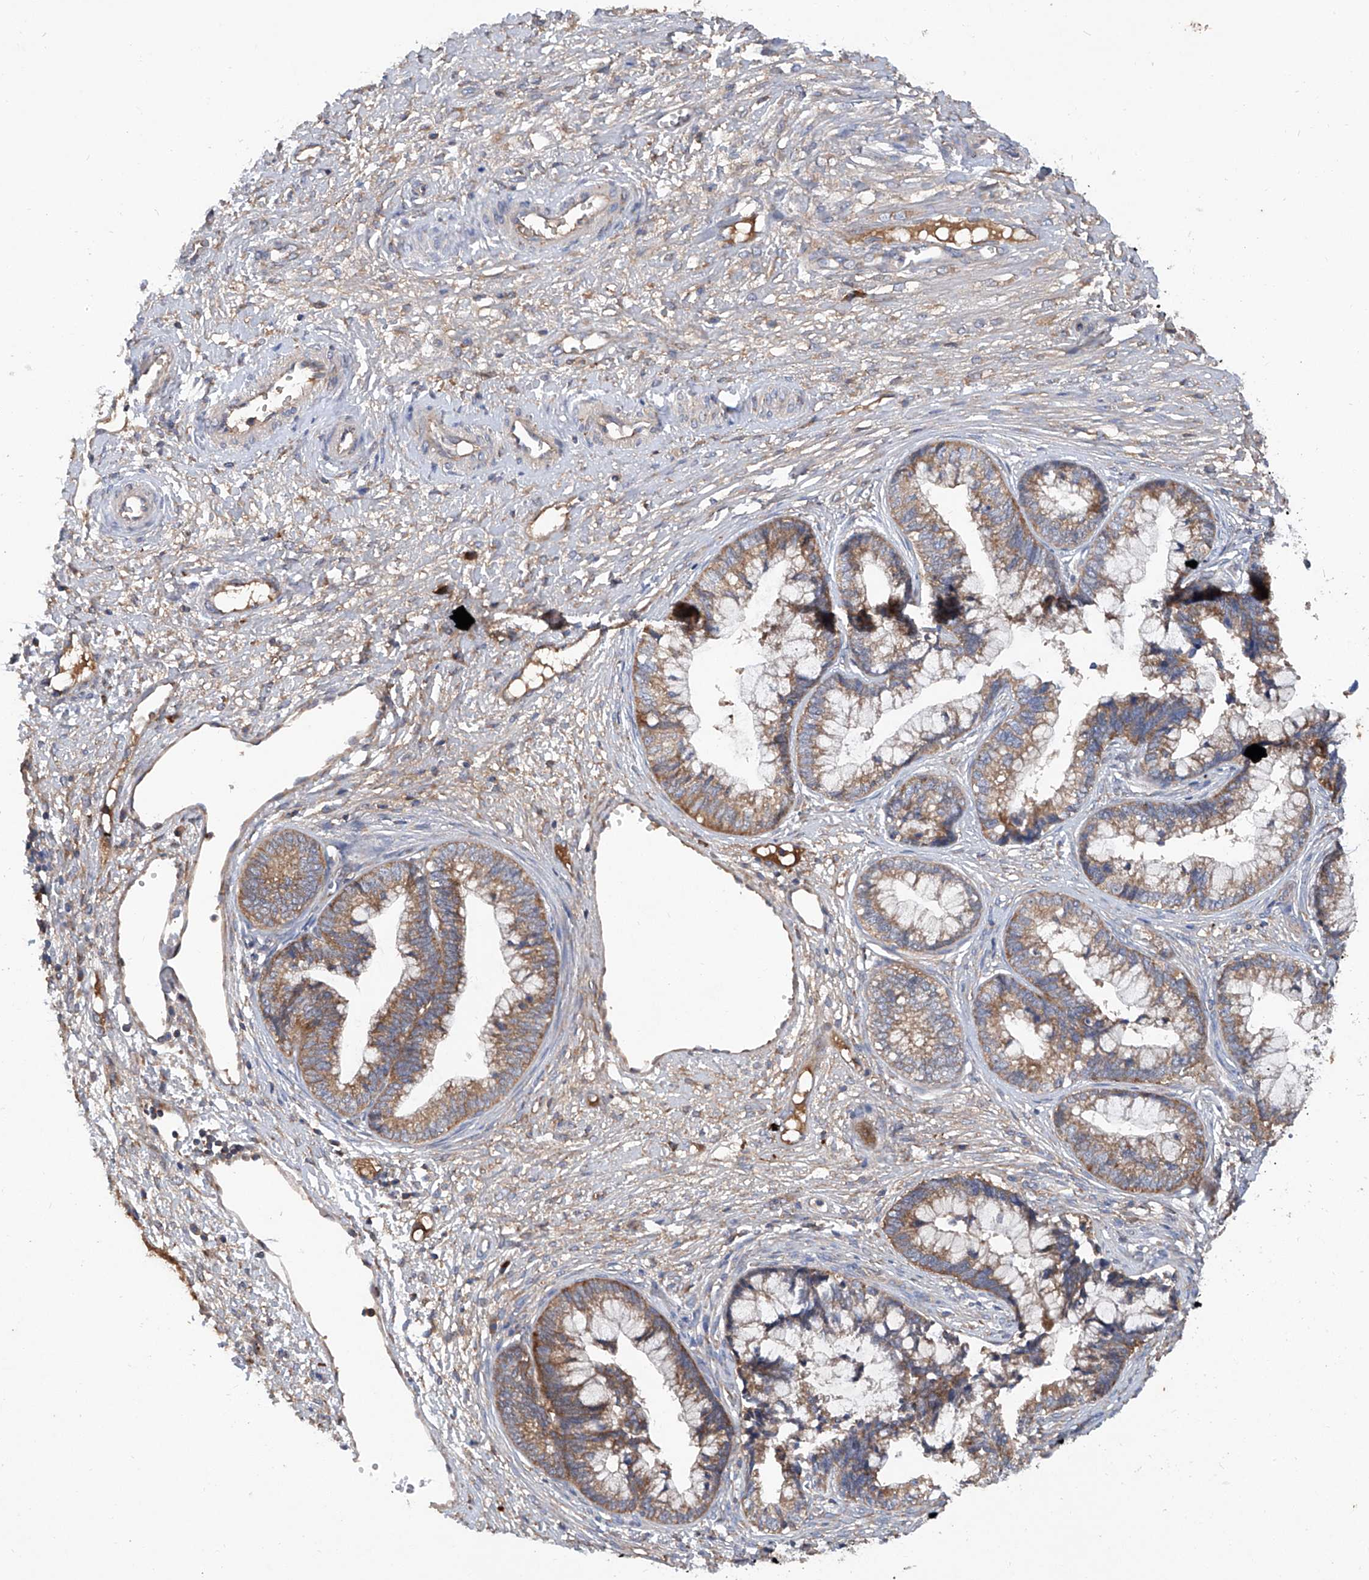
{"staining": {"intensity": "moderate", "quantity": ">75%", "location": "cytoplasmic/membranous"}, "tissue": "cervical cancer", "cell_type": "Tumor cells", "image_type": "cancer", "snomed": [{"axis": "morphology", "description": "Adenocarcinoma, NOS"}, {"axis": "topography", "description": "Cervix"}], "caption": "Adenocarcinoma (cervical) stained with DAB IHC displays medium levels of moderate cytoplasmic/membranous staining in approximately >75% of tumor cells. Nuclei are stained in blue.", "gene": "ASCC3", "patient": {"sex": "female", "age": 44}}